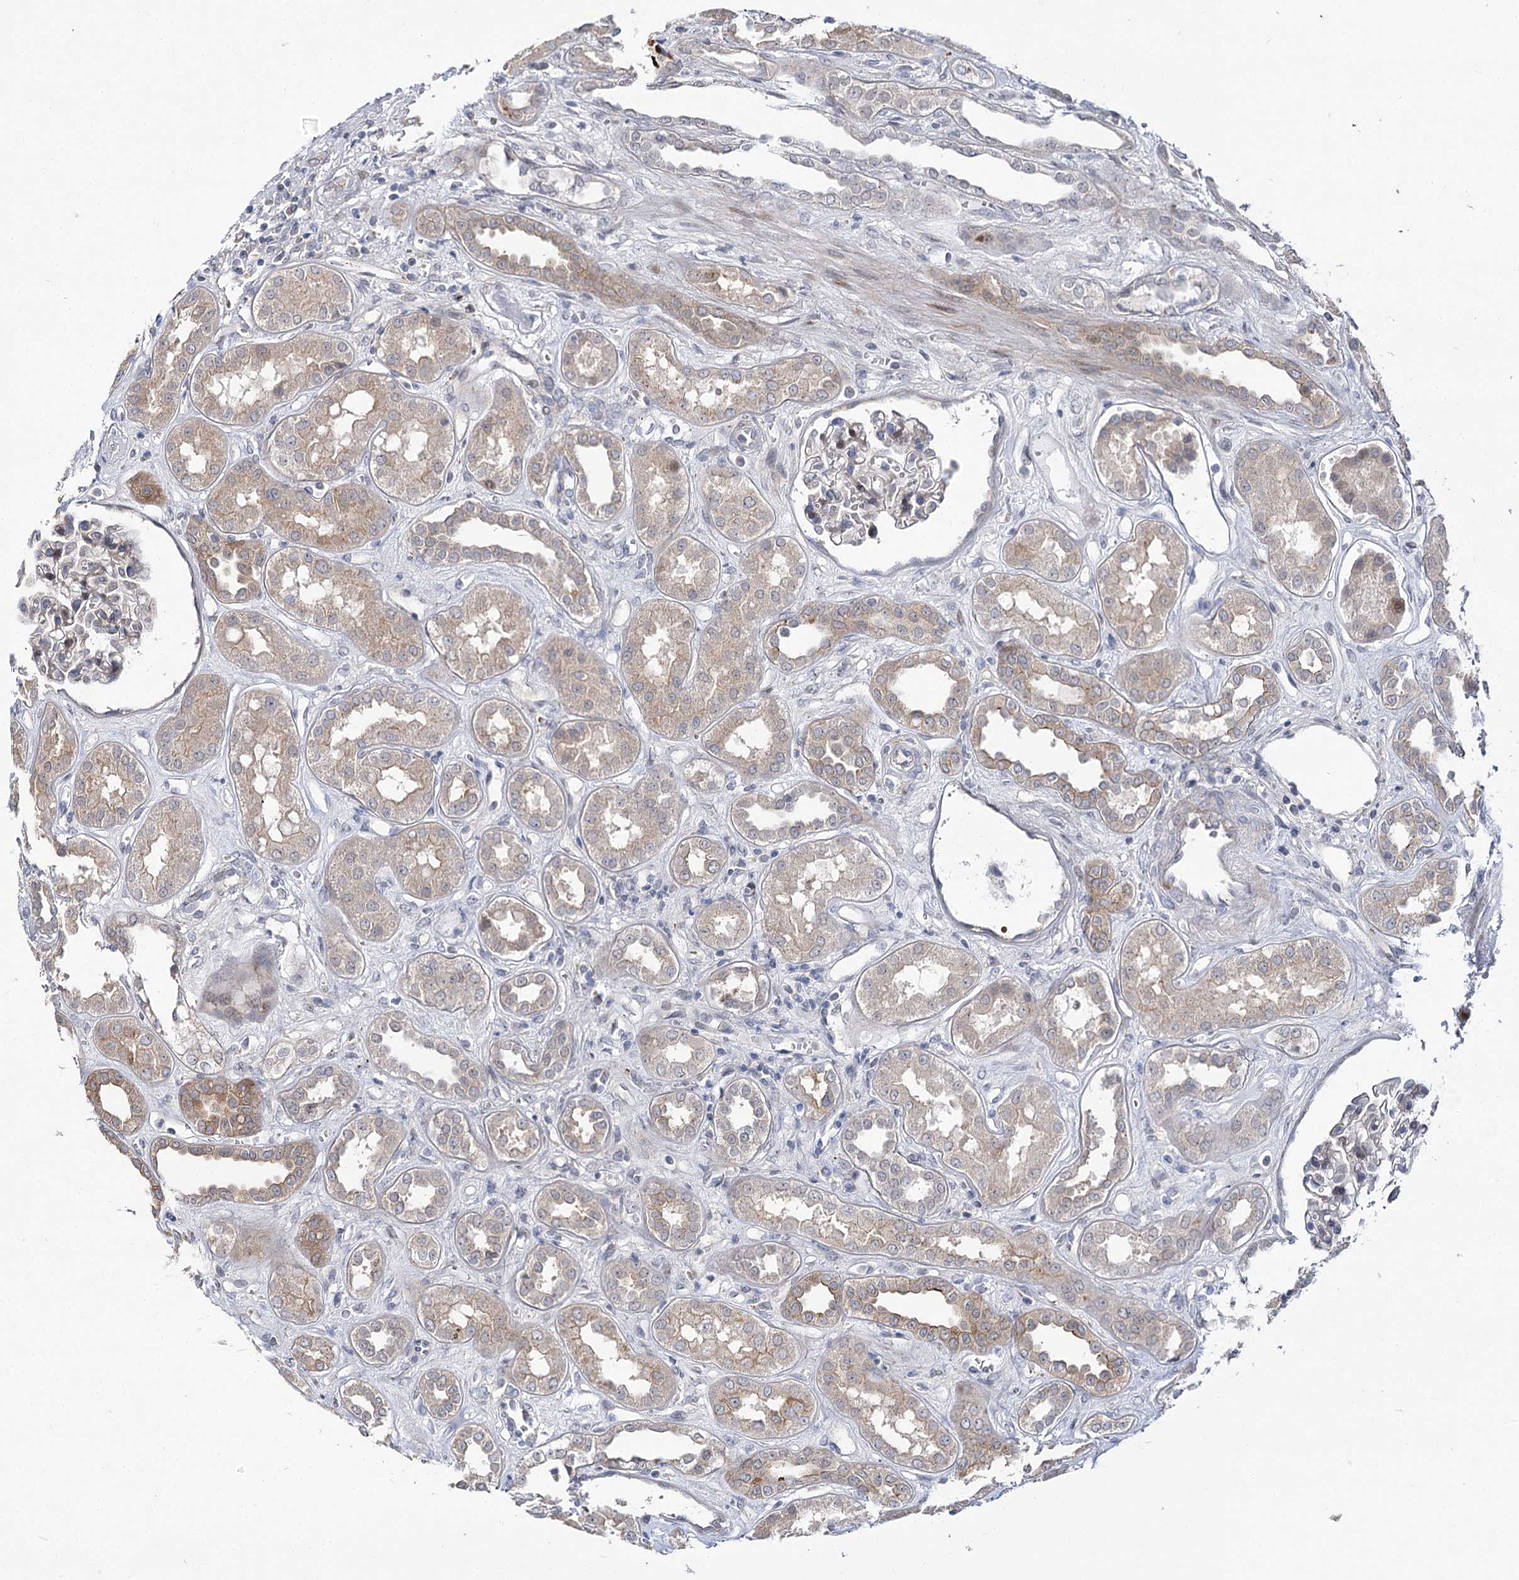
{"staining": {"intensity": "weak", "quantity": "<25%", "location": "cytoplasmic/membranous"}, "tissue": "kidney", "cell_type": "Cells in glomeruli", "image_type": "normal", "snomed": [{"axis": "morphology", "description": "Normal tissue, NOS"}, {"axis": "topography", "description": "Kidney"}], "caption": "Micrograph shows no protein positivity in cells in glomeruli of normal kidney. Brightfield microscopy of immunohistochemistry stained with DAB (3,3'-diaminobenzidine) (brown) and hematoxylin (blue), captured at high magnification.", "gene": "ARHGAP32", "patient": {"sex": "male", "age": 59}}